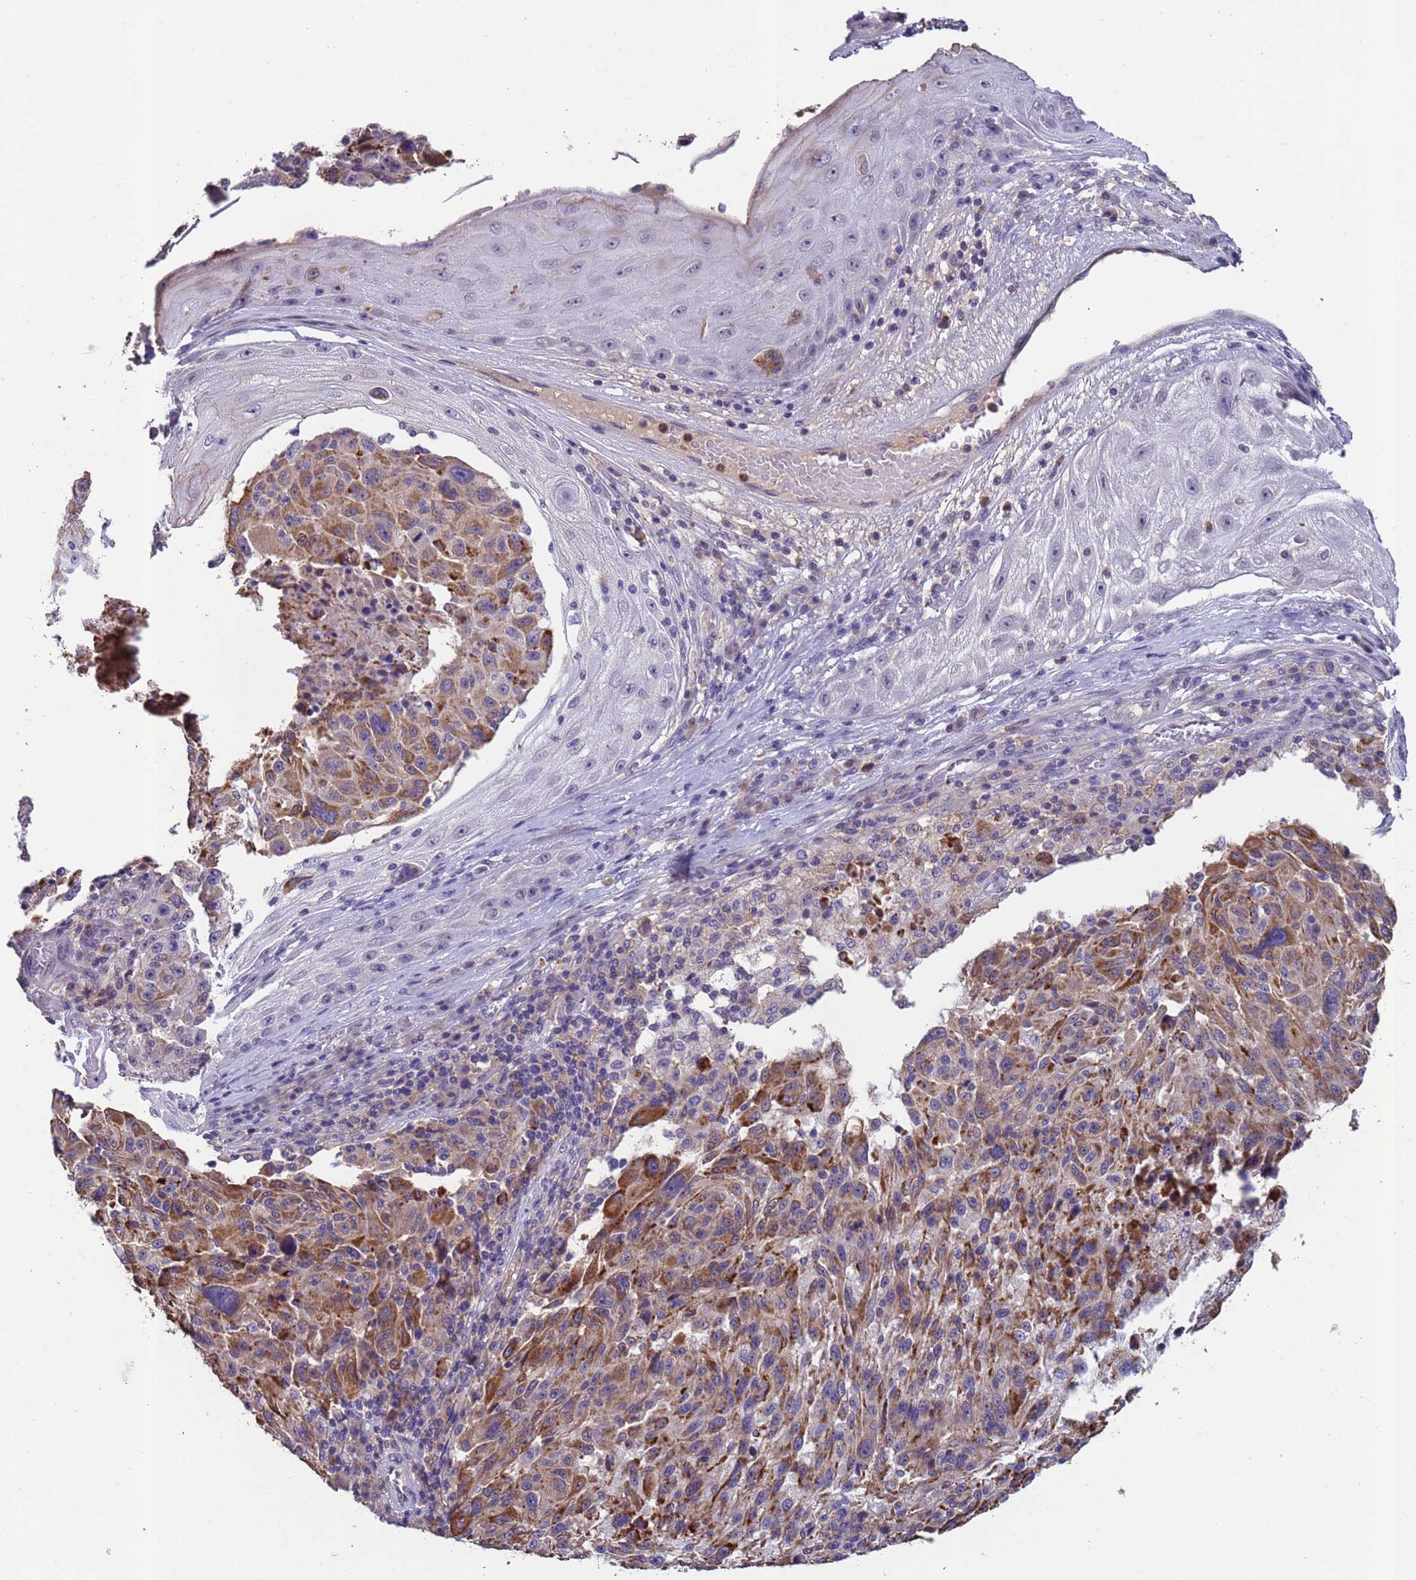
{"staining": {"intensity": "moderate", "quantity": ">75%", "location": "cytoplasmic/membranous"}, "tissue": "melanoma", "cell_type": "Tumor cells", "image_type": "cancer", "snomed": [{"axis": "morphology", "description": "Malignant melanoma, NOS"}, {"axis": "topography", "description": "Skin"}], "caption": "Moderate cytoplasmic/membranous protein positivity is identified in approximately >75% of tumor cells in malignant melanoma. The staining was performed using DAB (3,3'-diaminobenzidine), with brown indicating positive protein expression. Nuclei are stained blue with hematoxylin.", "gene": "ZNF248", "patient": {"sex": "male", "age": 53}}